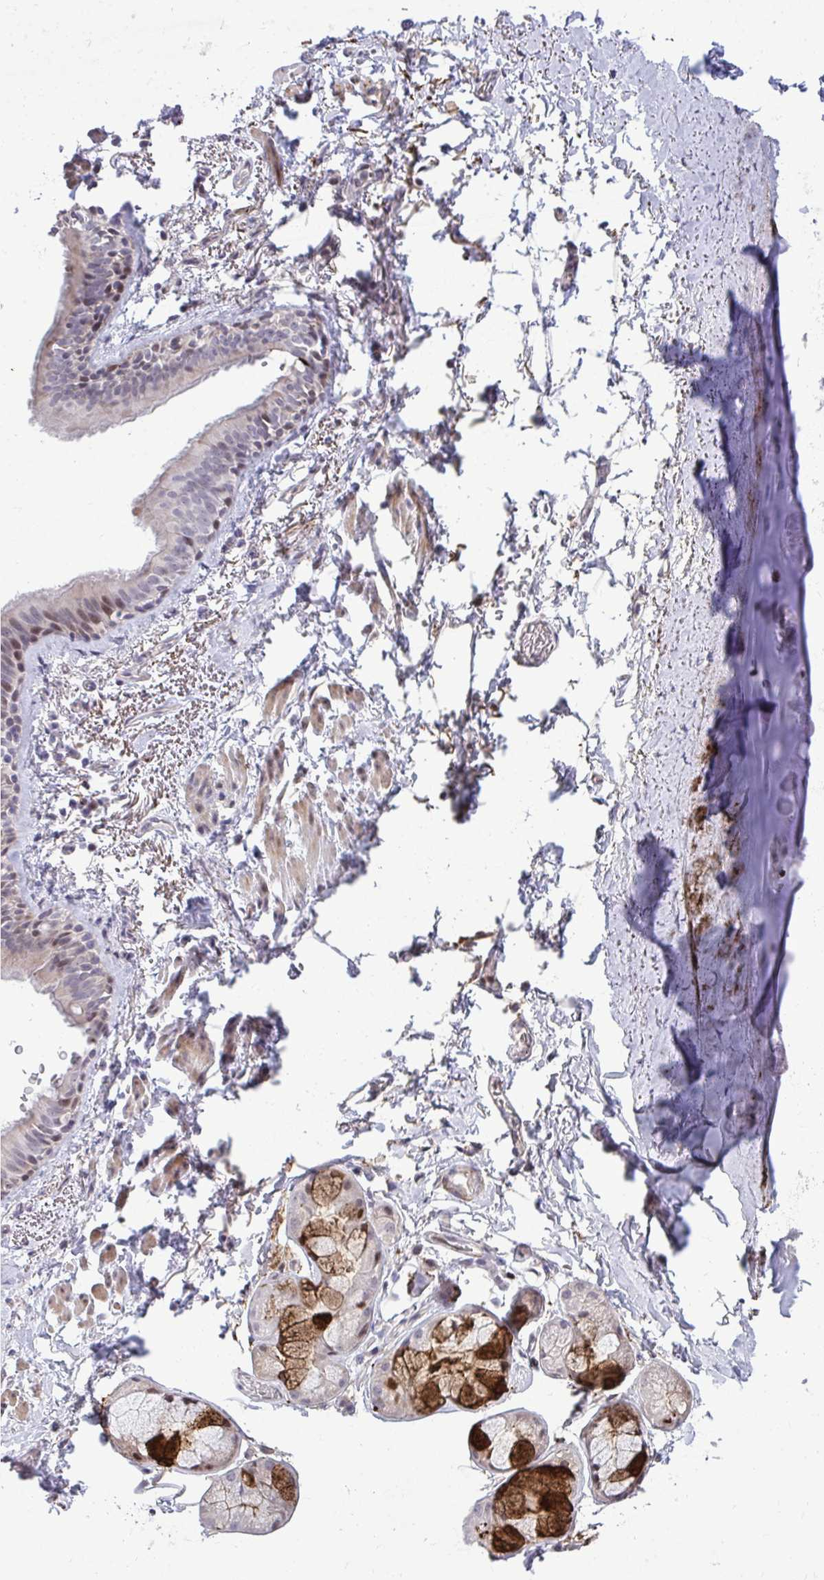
{"staining": {"intensity": "negative", "quantity": "none", "location": "none"}, "tissue": "soft tissue", "cell_type": "Chondrocytes", "image_type": "normal", "snomed": [{"axis": "morphology", "description": "Normal tissue, NOS"}, {"axis": "topography", "description": "Cartilage tissue"}, {"axis": "topography", "description": "Bronchus"}, {"axis": "topography", "description": "Peripheral nerve tissue"}], "caption": "Micrograph shows no significant protein positivity in chondrocytes of normal soft tissue. (Brightfield microscopy of DAB immunohistochemistry at high magnification).", "gene": "DLX4", "patient": {"sex": "male", "age": 67}}